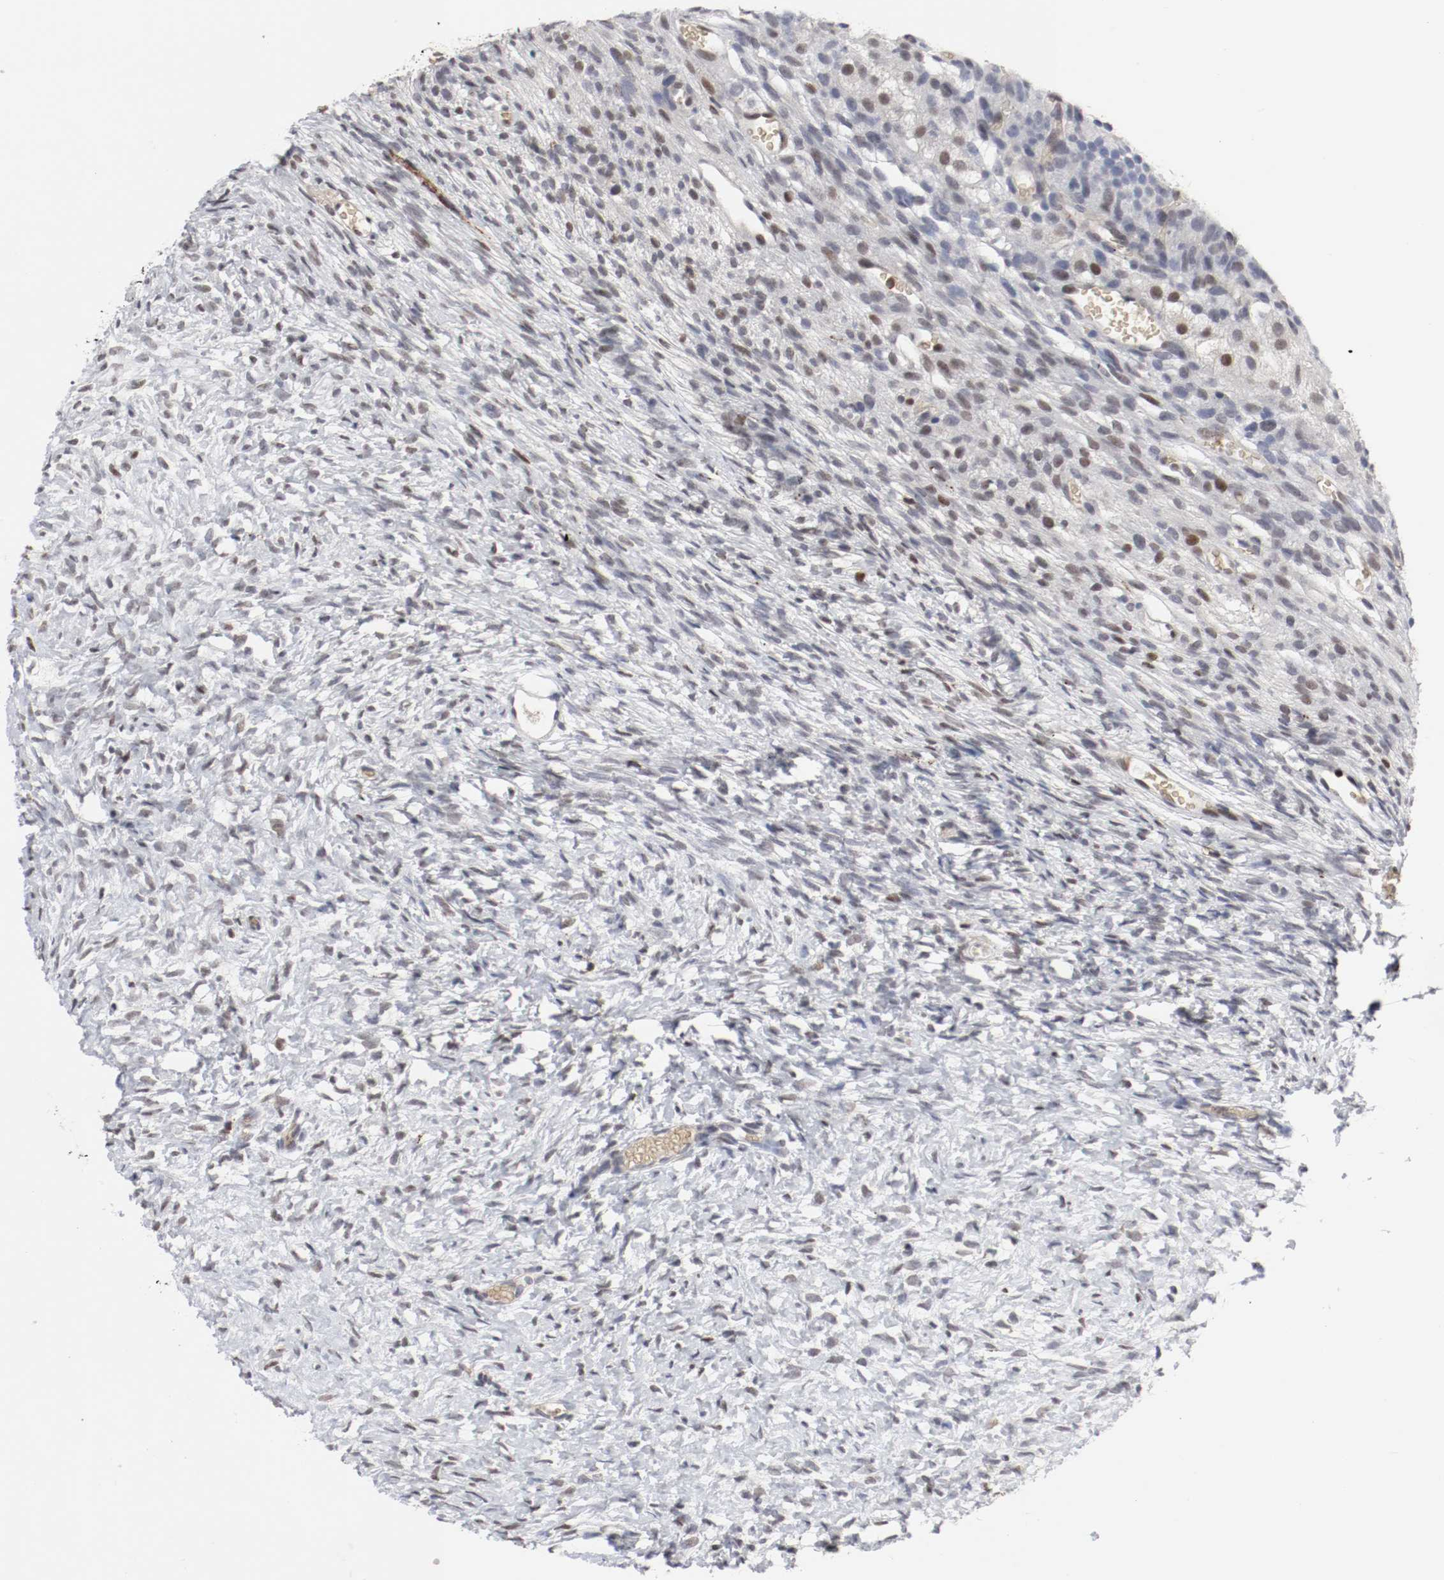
{"staining": {"intensity": "negative", "quantity": "none", "location": "none"}, "tissue": "ovary", "cell_type": "Follicle cells", "image_type": "normal", "snomed": [{"axis": "morphology", "description": "Normal tissue, NOS"}, {"axis": "topography", "description": "Ovary"}], "caption": "Immunohistochemical staining of normal ovary displays no significant expression in follicle cells.", "gene": "JUND", "patient": {"sex": "female", "age": 35}}